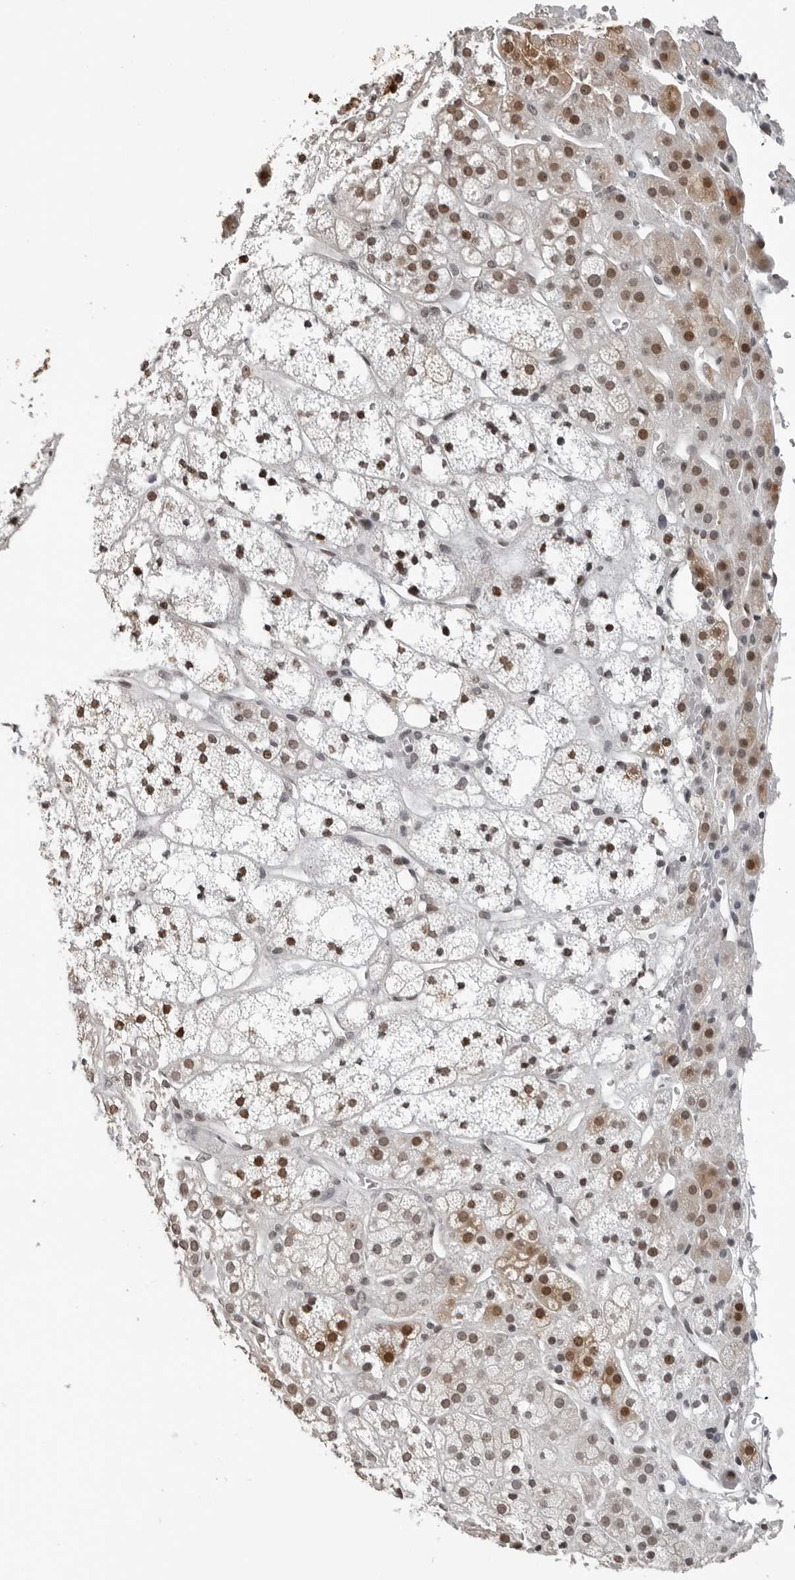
{"staining": {"intensity": "moderate", "quantity": ">75%", "location": "cytoplasmic/membranous,nuclear"}, "tissue": "adrenal gland", "cell_type": "Glandular cells", "image_type": "normal", "snomed": [{"axis": "morphology", "description": "Normal tissue, NOS"}, {"axis": "topography", "description": "Adrenal gland"}], "caption": "Brown immunohistochemical staining in unremarkable human adrenal gland shows moderate cytoplasmic/membranous,nuclear expression in approximately >75% of glandular cells. The protein of interest is shown in brown color, while the nuclei are stained blue.", "gene": "ORC1", "patient": {"sex": "male", "age": 56}}